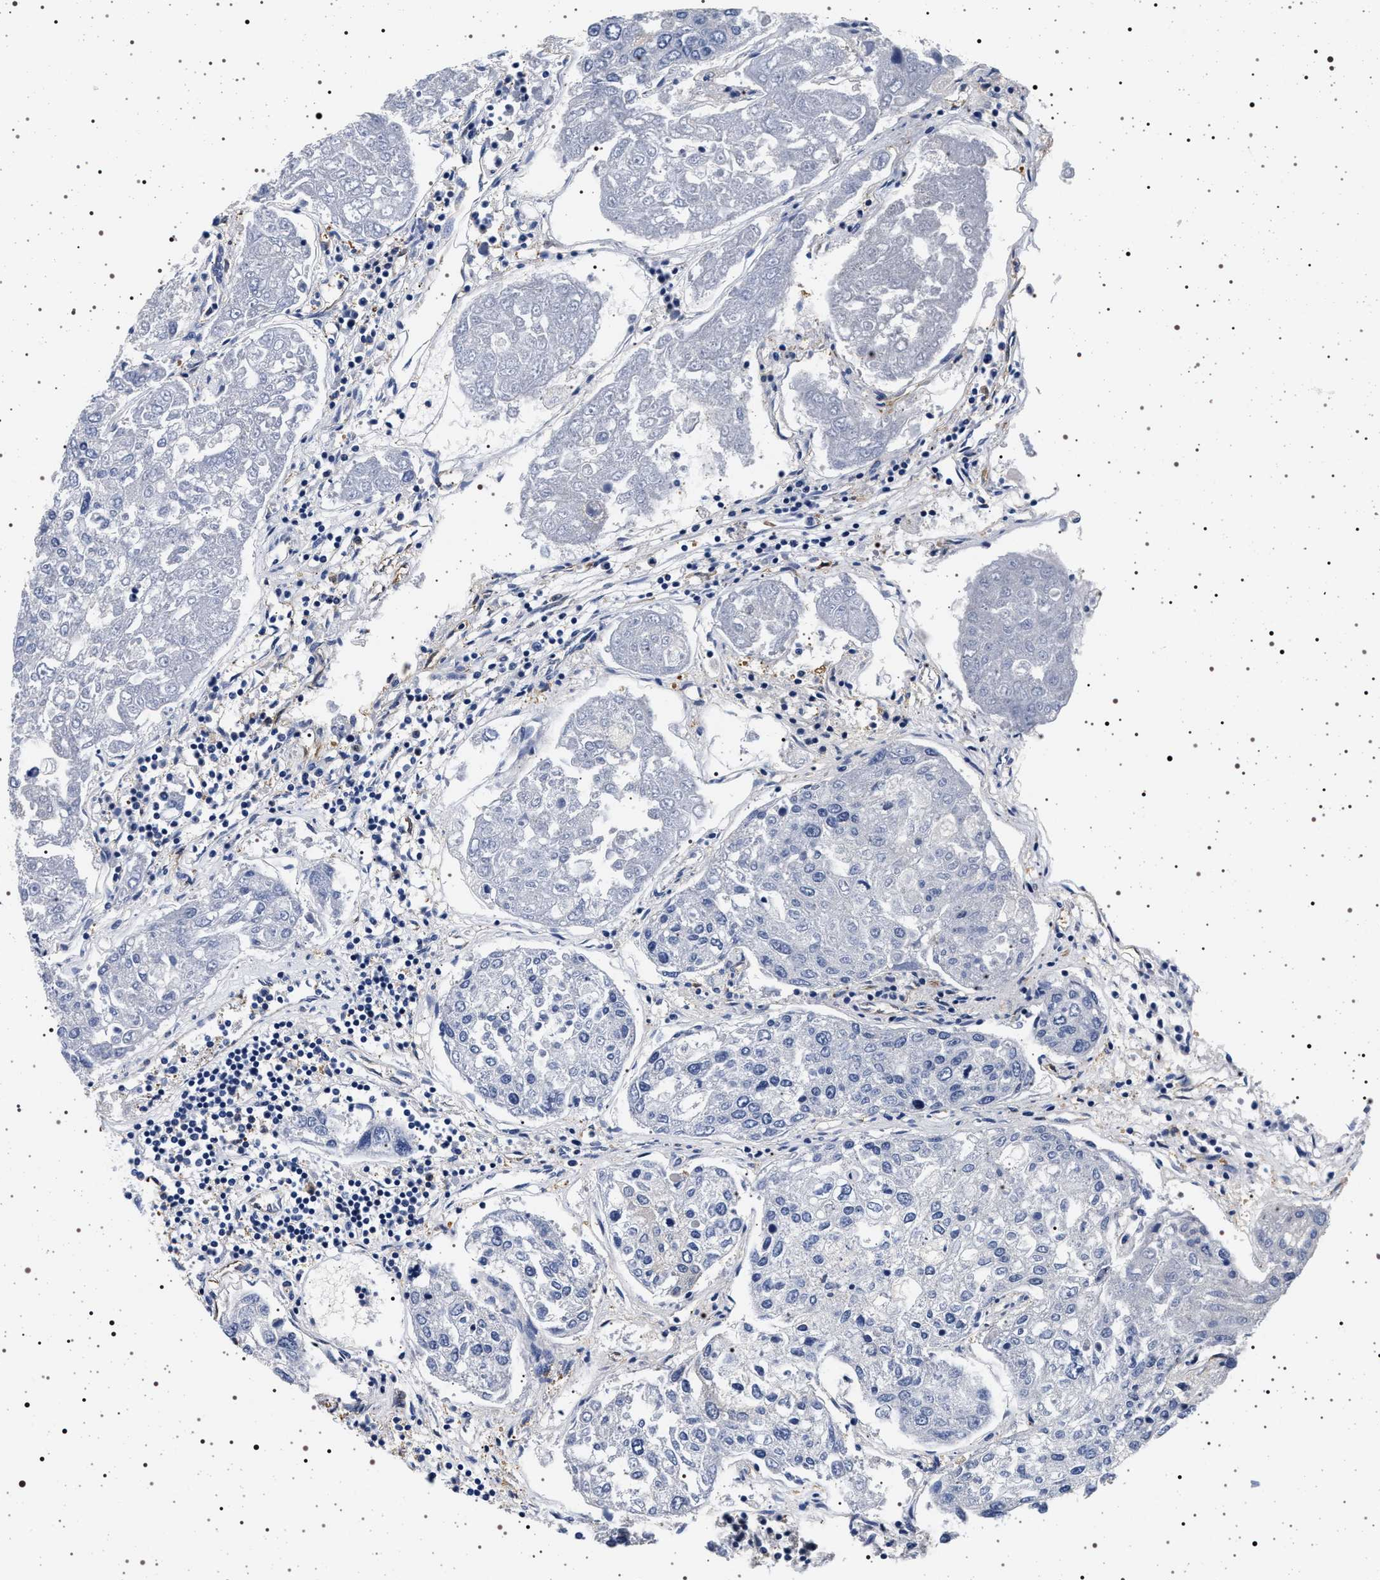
{"staining": {"intensity": "negative", "quantity": "none", "location": "none"}, "tissue": "urothelial cancer", "cell_type": "Tumor cells", "image_type": "cancer", "snomed": [{"axis": "morphology", "description": "Urothelial carcinoma, High grade"}, {"axis": "topography", "description": "Lymph node"}, {"axis": "topography", "description": "Urinary bladder"}], "caption": "Immunohistochemical staining of urothelial carcinoma (high-grade) exhibits no significant expression in tumor cells. (Brightfield microscopy of DAB (3,3'-diaminobenzidine) immunohistochemistry at high magnification).", "gene": "HSD17B1", "patient": {"sex": "male", "age": 51}}